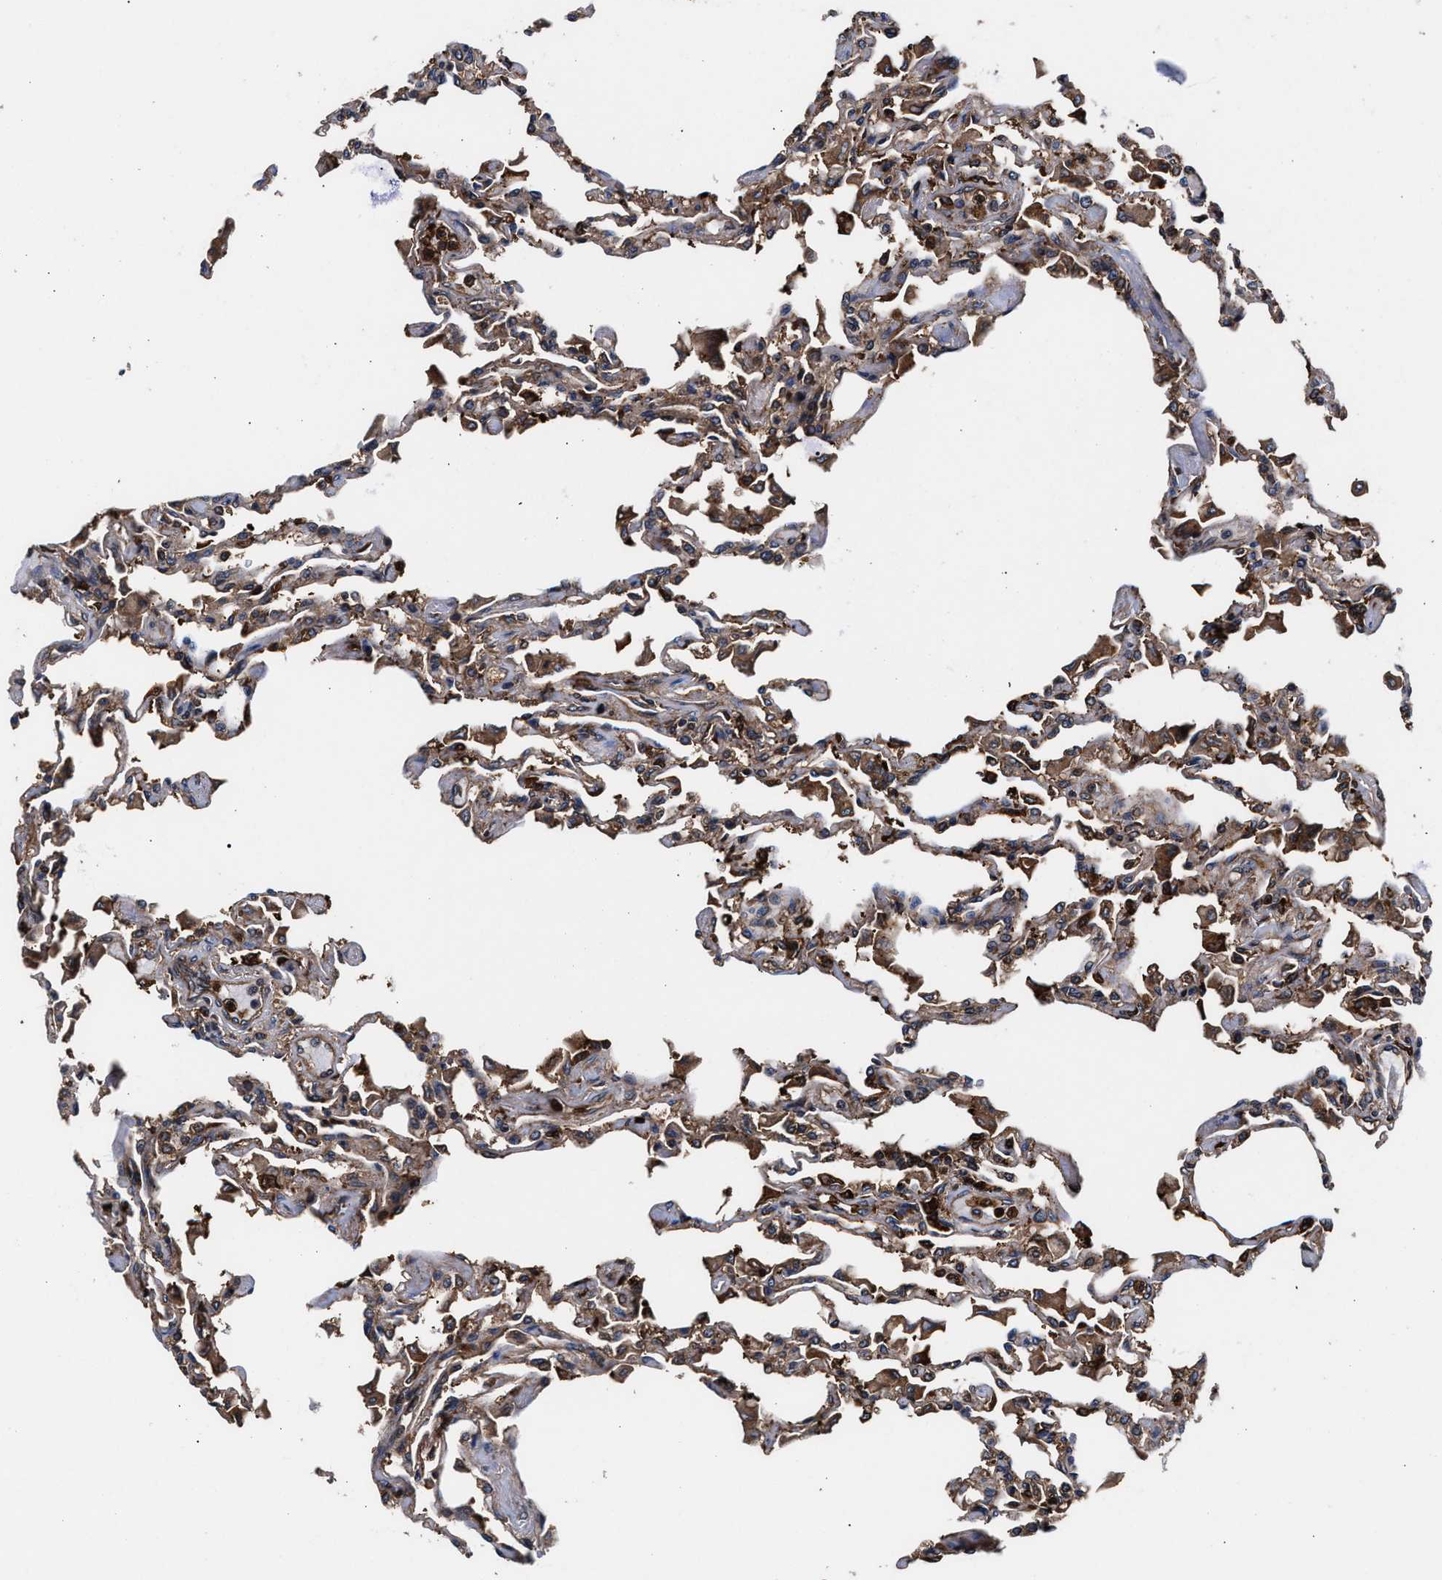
{"staining": {"intensity": "moderate", "quantity": ">75%", "location": "cytoplasmic/membranous"}, "tissue": "lung", "cell_type": "Alveolar cells", "image_type": "normal", "snomed": [{"axis": "morphology", "description": "Normal tissue, NOS"}, {"axis": "topography", "description": "Bronchus"}, {"axis": "topography", "description": "Lung"}], "caption": "Immunohistochemical staining of normal human lung exhibits >75% levels of moderate cytoplasmic/membranous protein staining in approximately >75% of alveolar cells.", "gene": "ENSG00000286112", "patient": {"sex": "female", "age": 49}}